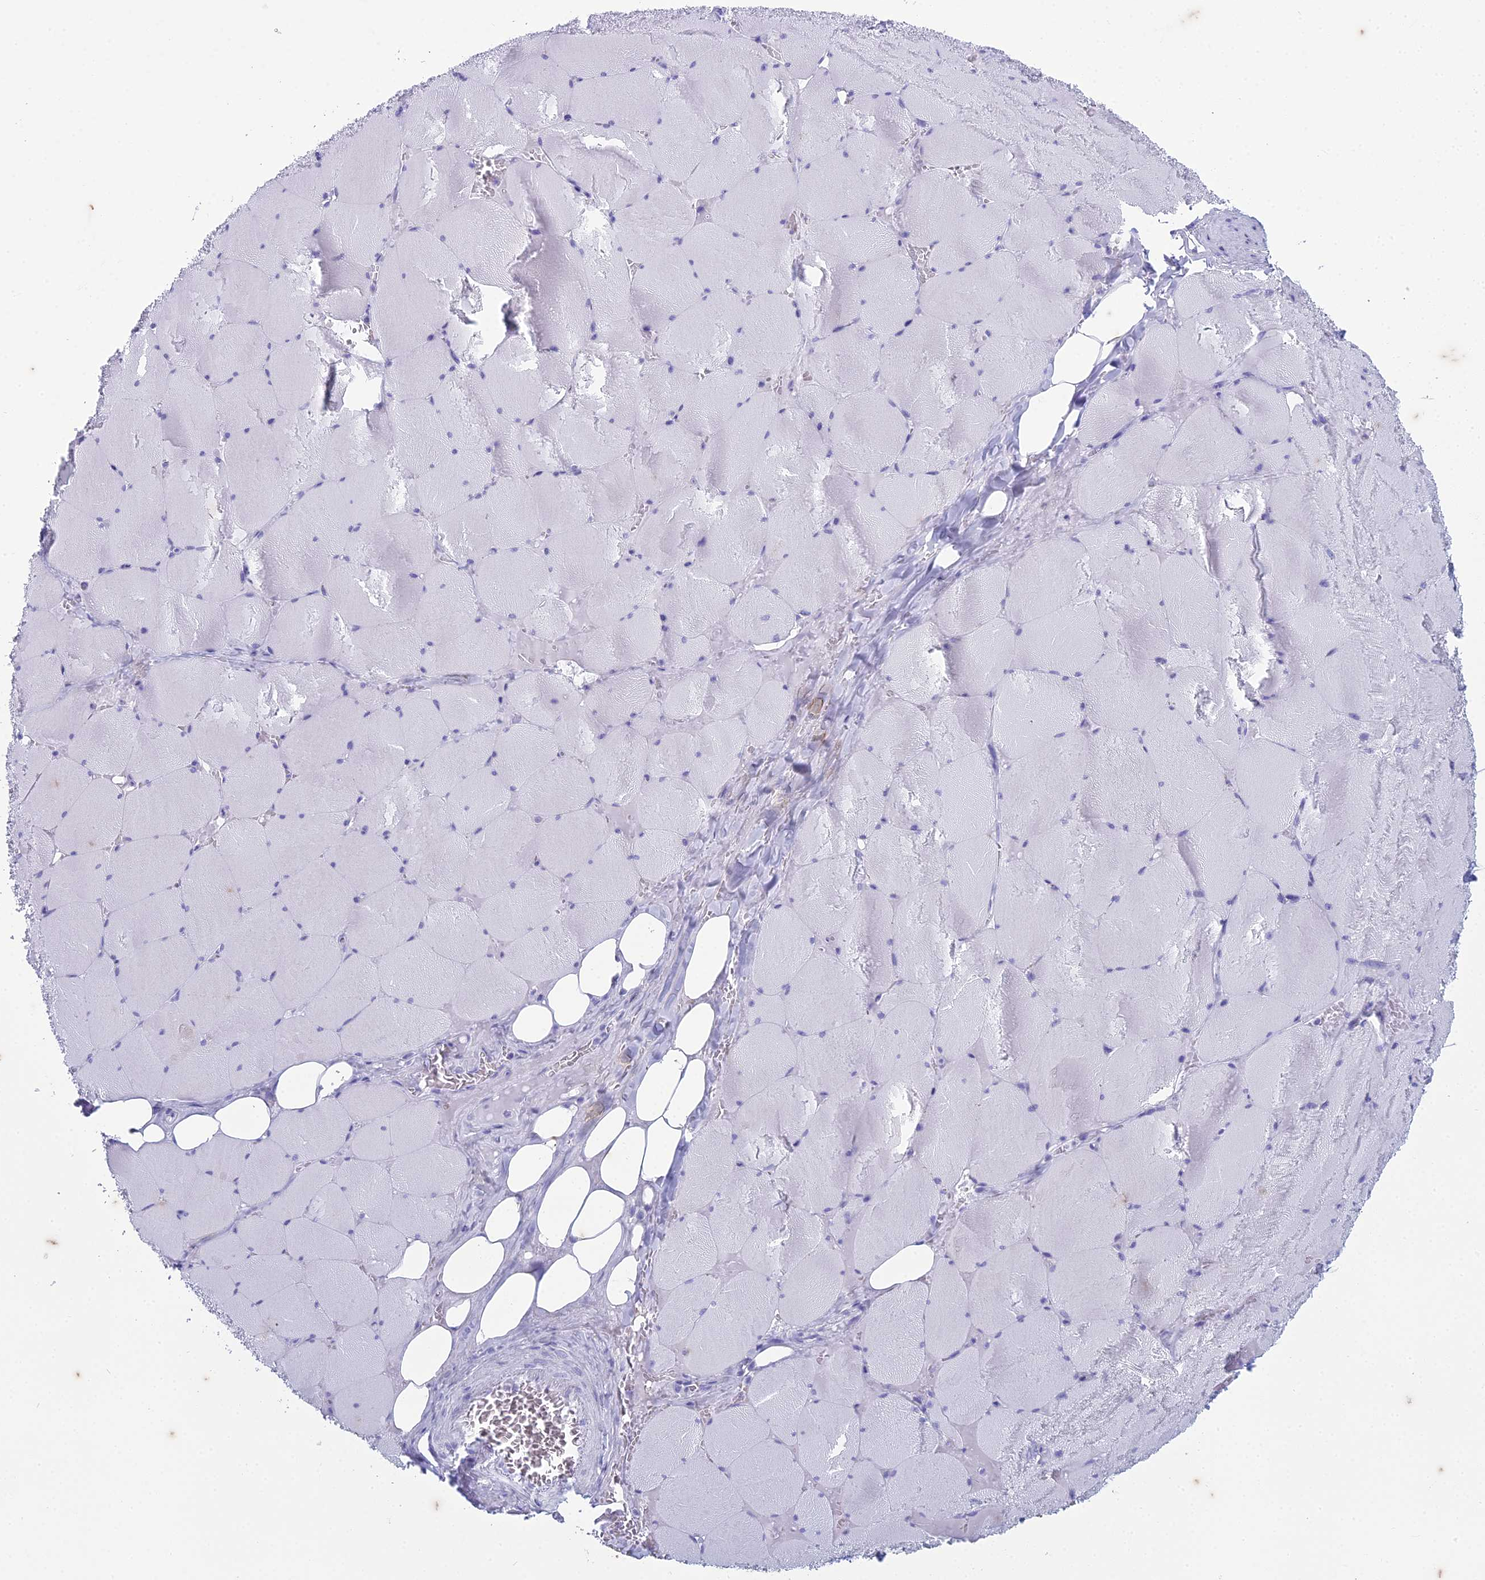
{"staining": {"intensity": "negative", "quantity": "none", "location": "none"}, "tissue": "skeletal muscle", "cell_type": "Myocytes", "image_type": "normal", "snomed": [{"axis": "morphology", "description": "Normal tissue, NOS"}, {"axis": "topography", "description": "Skeletal muscle"}, {"axis": "topography", "description": "Head-Neck"}], "caption": "High power microscopy histopathology image of an IHC micrograph of normal skeletal muscle, revealing no significant positivity in myocytes.", "gene": "HMGB4", "patient": {"sex": "male", "age": 66}}